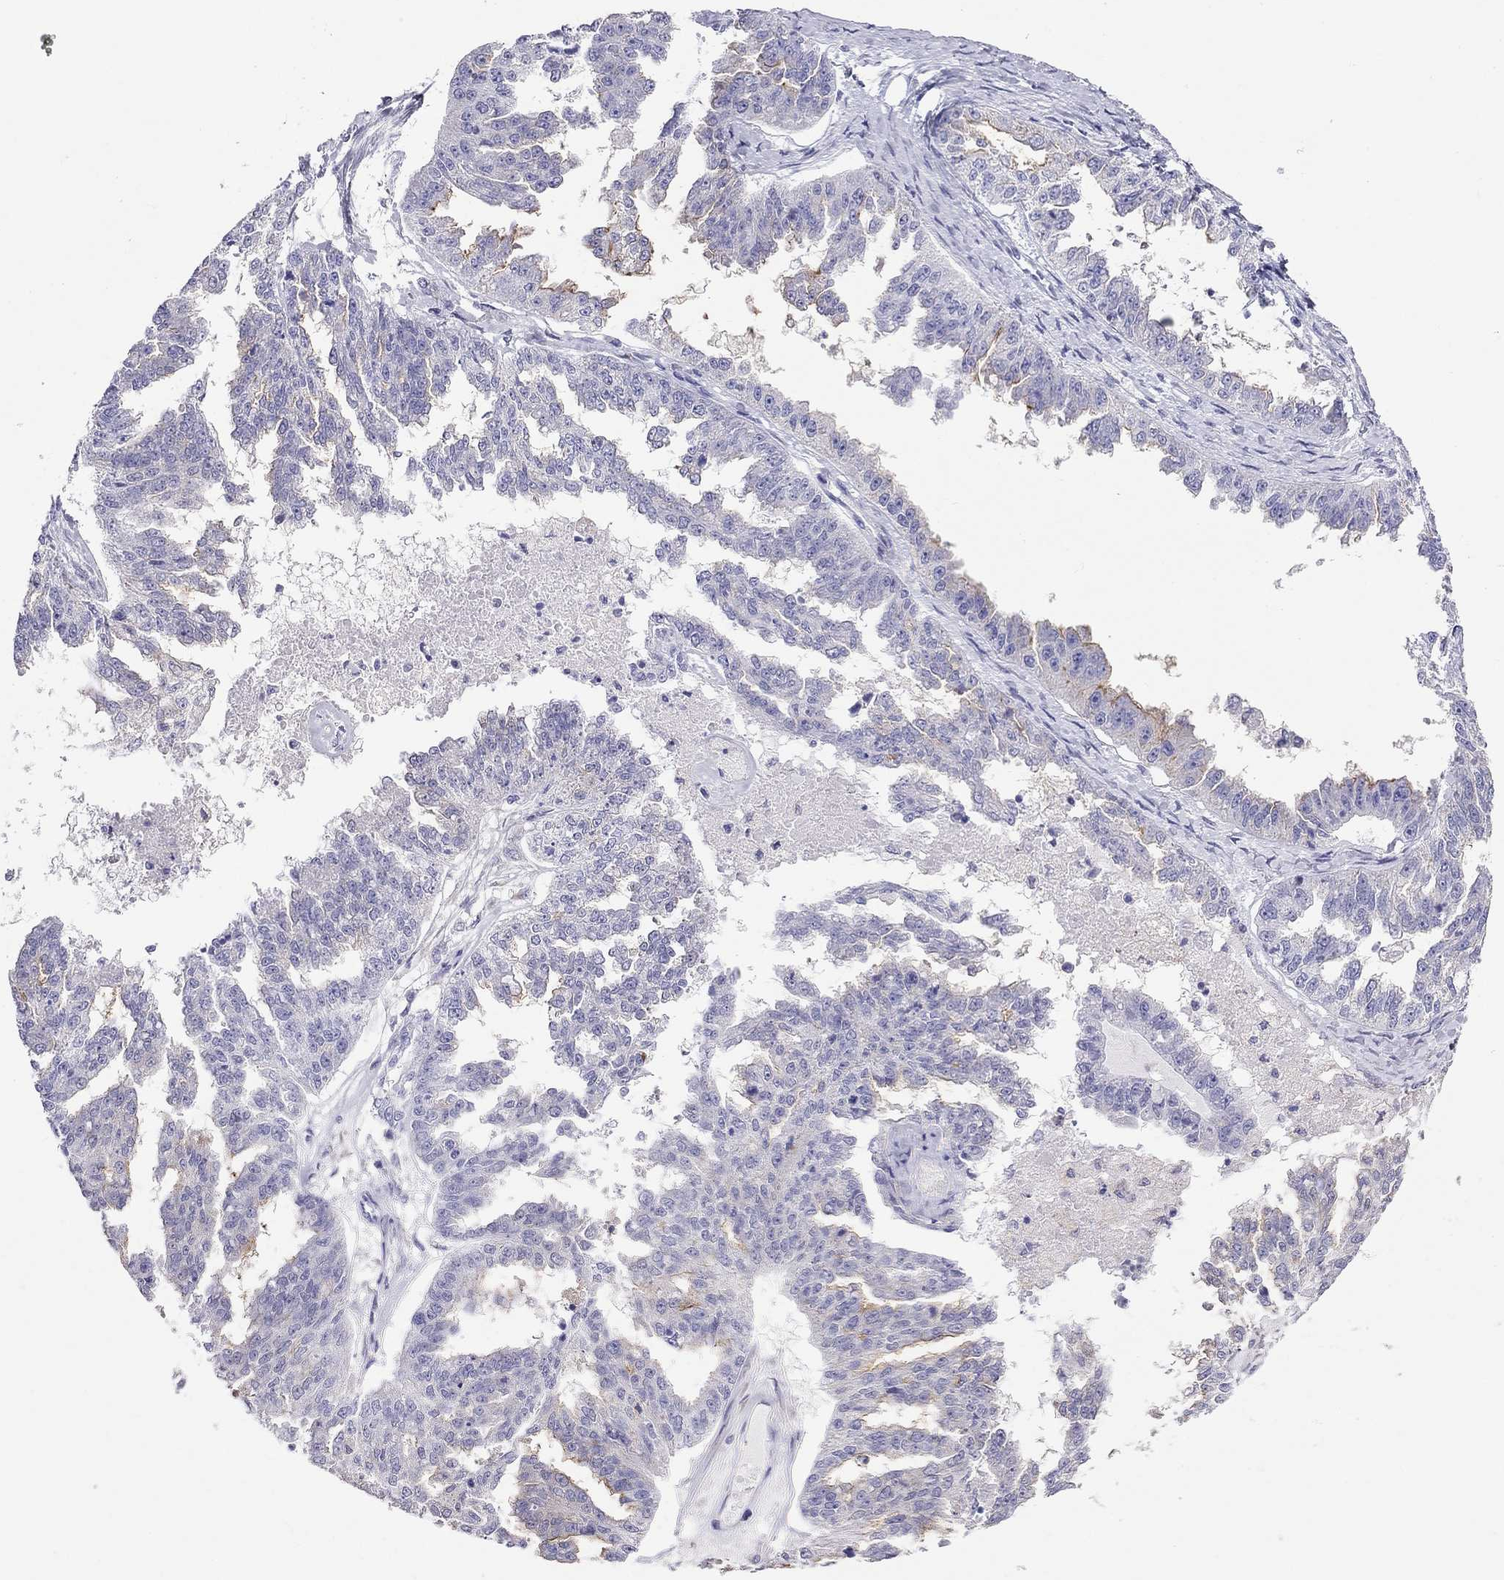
{"staining": {"intensity": "weak", "quantity": "<25%", "location": "cytoplasmic/membranous"}, "tissue": "ovarian cancer", "cell_type": "Tumor cells", "image_type": "cancer", "snomed": [{"axis": "morphology", "description": "Cystadenocarcinoma, serous, NOS"}, {"axis": "topography", "description": "Ovary"}], "caption": "Immunohistochemistry (IHC) of ovarian serous cystadenocarcinoma displays no staining in tumor cells.", "gene": "SLC46A2", "patient": {"sex": "female", "age": 58}}